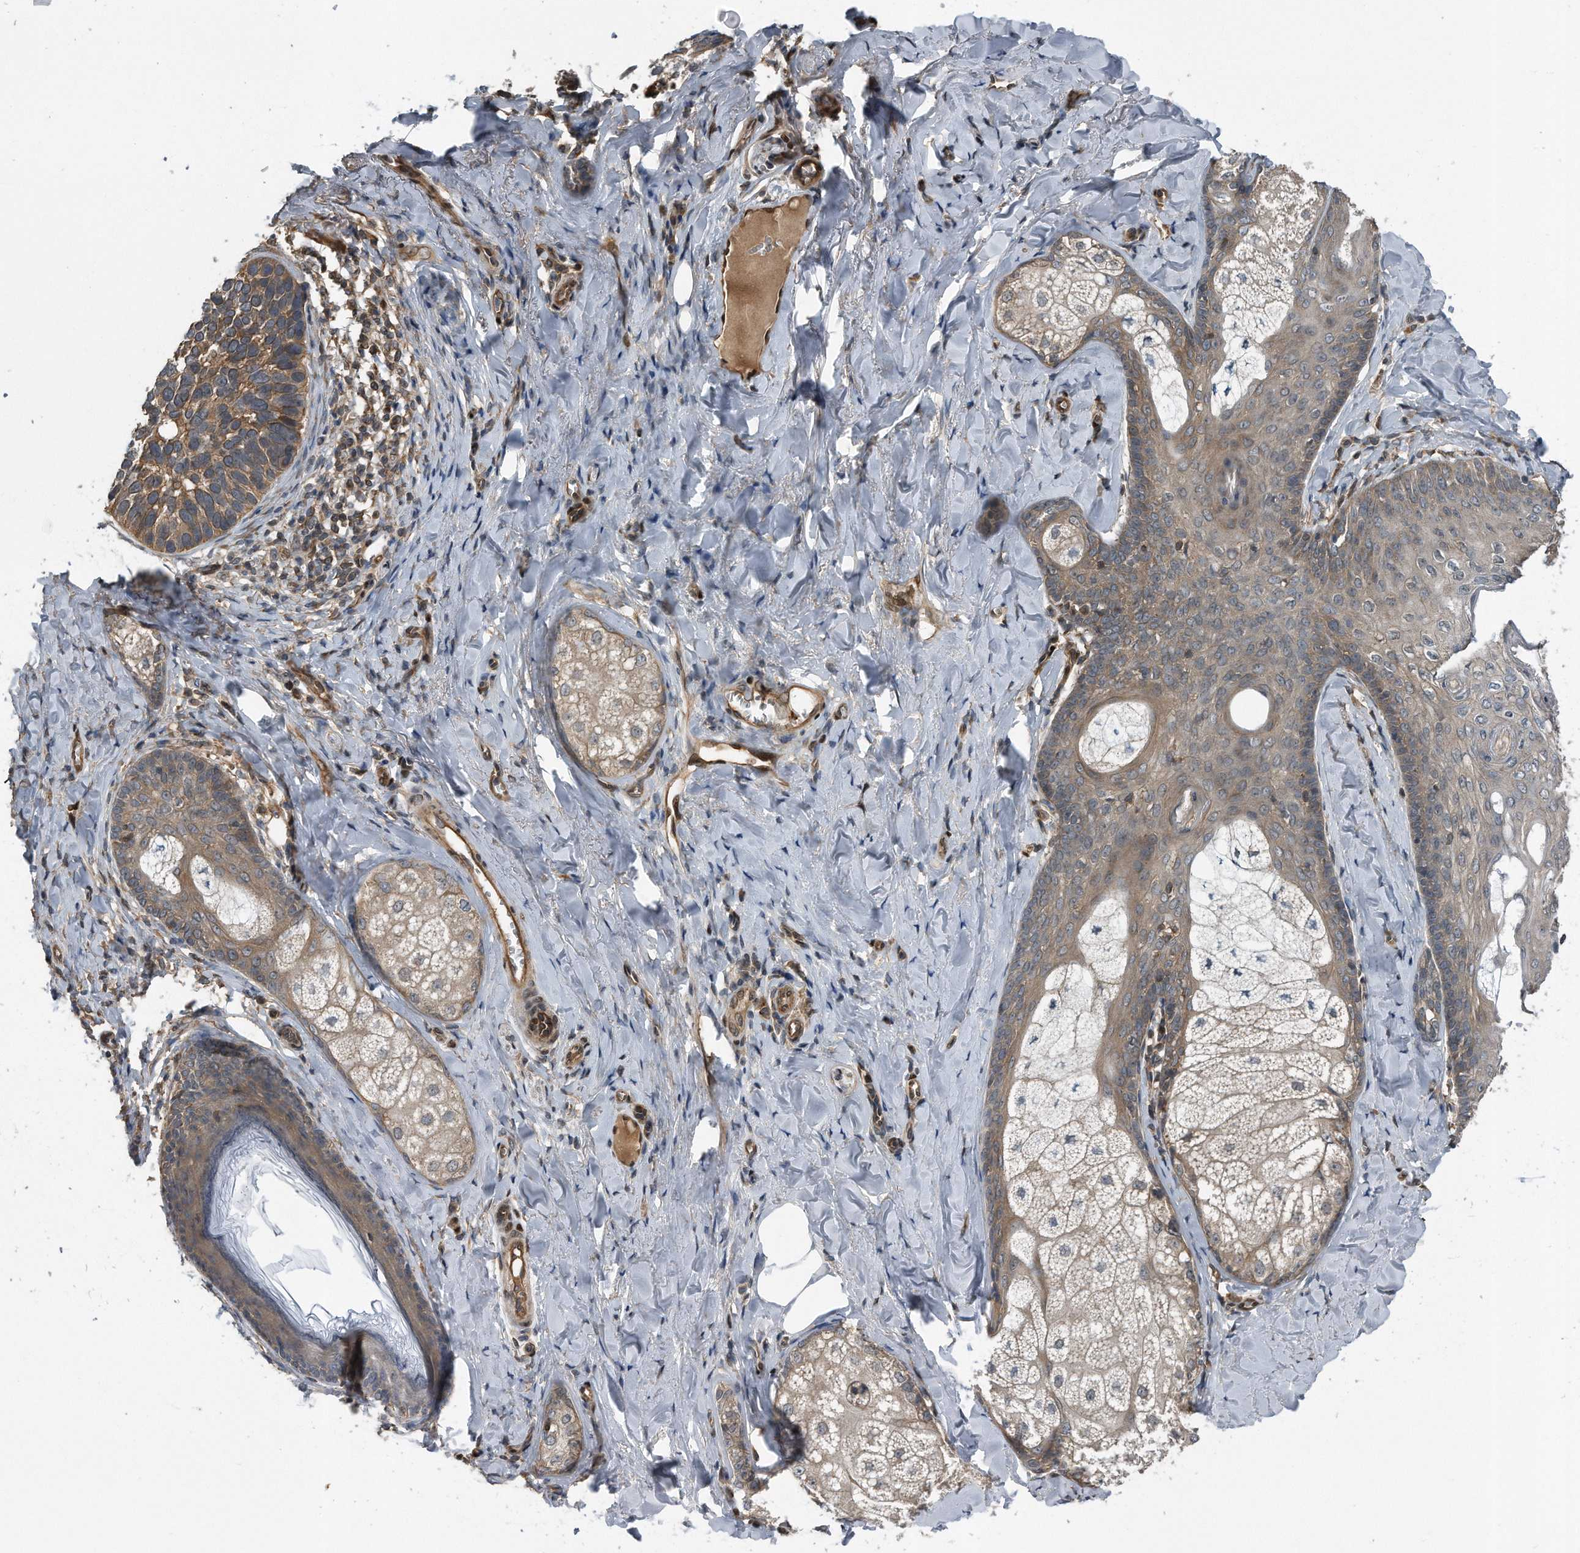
{"staining": {"intensity": "moderate", "quantity": "25%-75%", "location": "cytoplasmic/membranous"}, "tissue": "skin cancer", "cell_type": "Tumor cells", "image_type": "cancer", "snomed": [{"axis": "morphology", "description": "Basal cell carcinoma"}, {"axis": "topography", "description": "Skin"}], "caption": "Basal cell carcinoma (skin) tissue demonstrates moderate cytoplasmic/membranous positivity in about 25%-75% of tumor cells (IHC, brightfield microscopy, high magnification).", "gene": "ZNF79", "patient": {"sex": "male", "age": 62}}